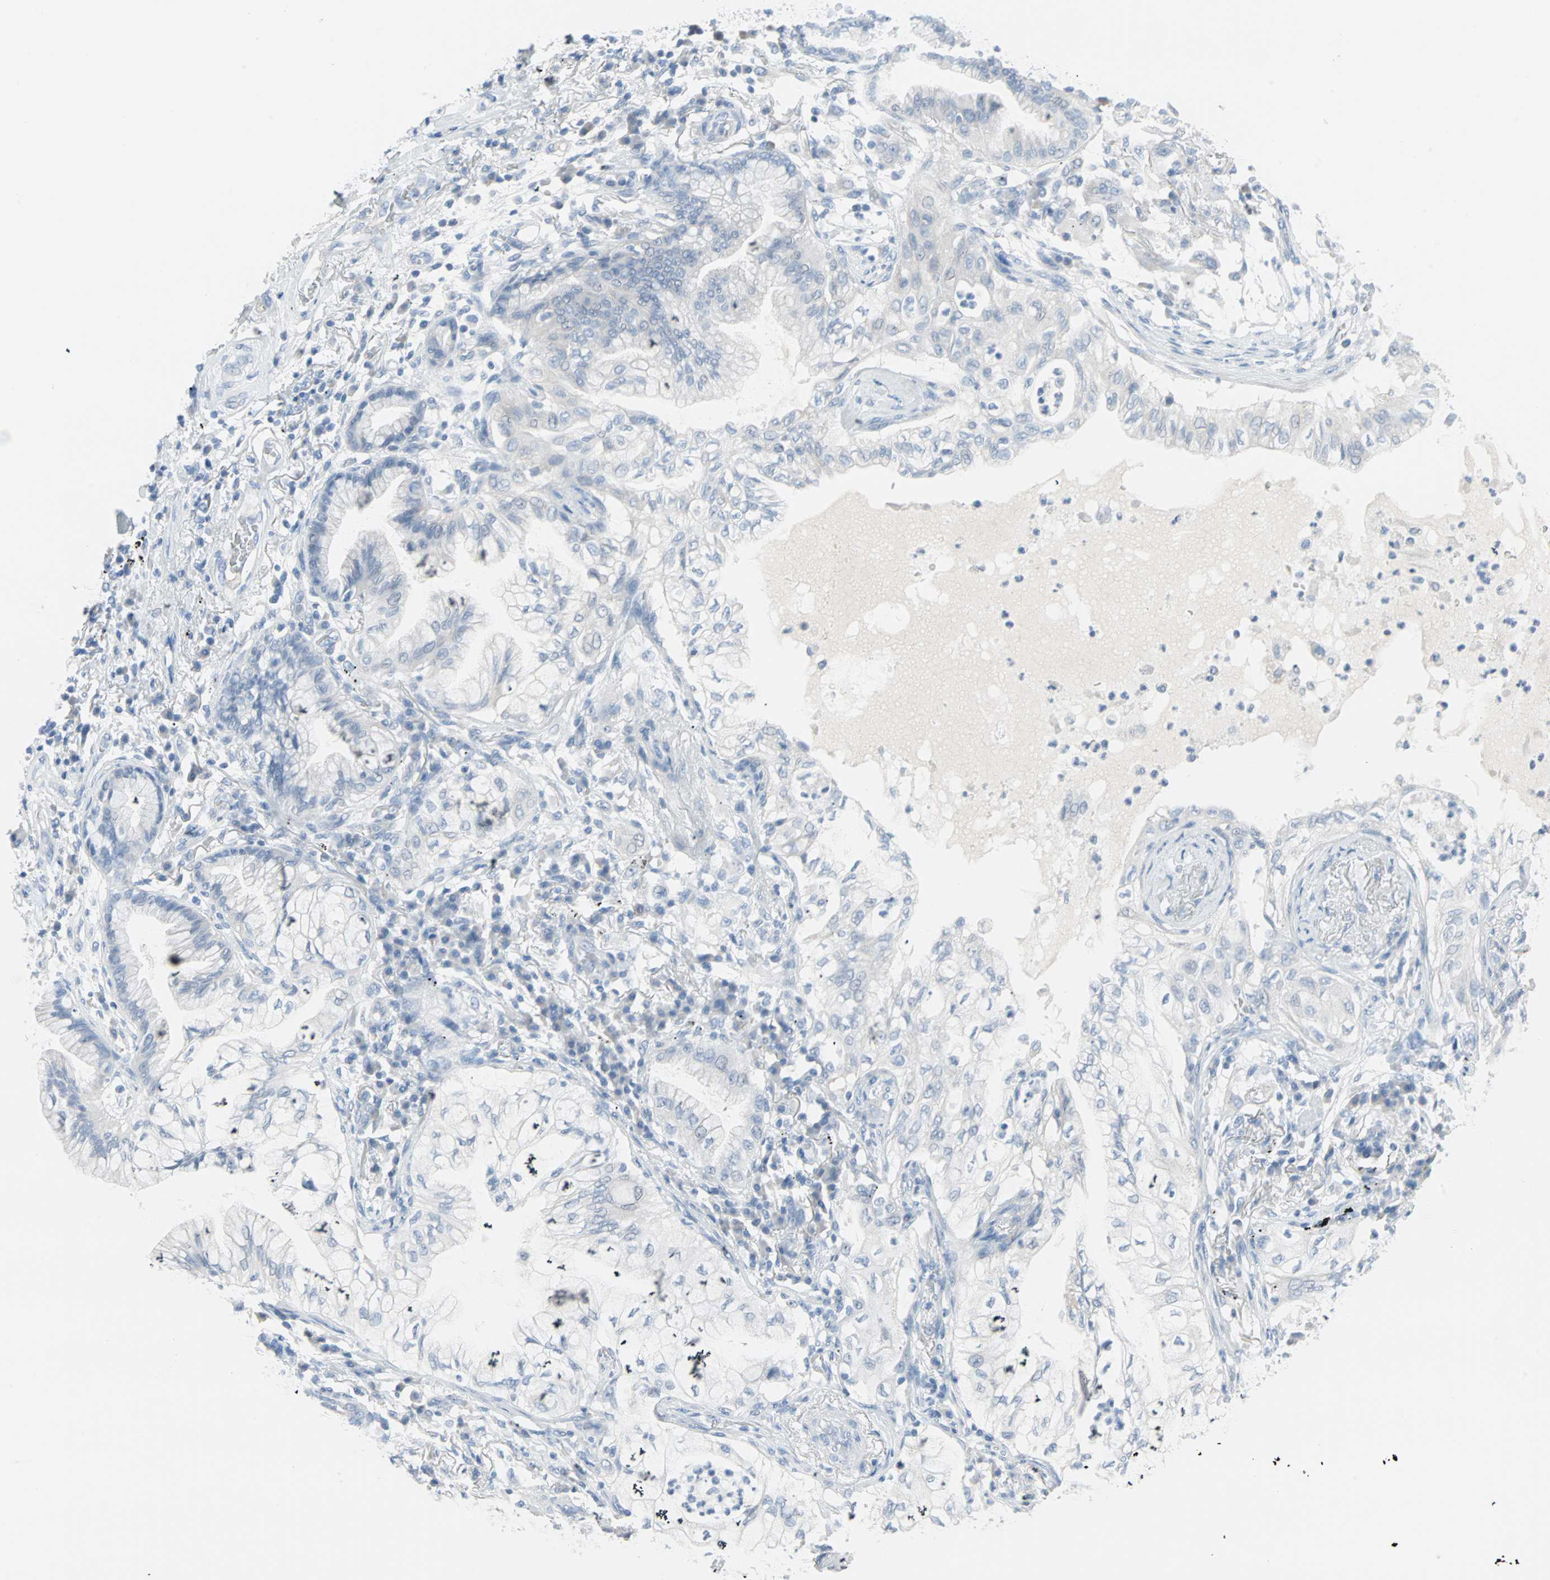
{"staining": {"intensity": "negative", "quantity": "none", "location": "none"}, "tissue": "lung cancer", "cell_type": "Tumor cells", "image_type": "cancer", "snomed": [{"axis": "morphology", "description": "Adenocarcinoma, NOS"}, {"axis": "topography", "description": "Lung"}], "caption": "DAB immunohistochemical staining of adenocarcinoma (lung) shows no significant expression in tumor cells.", "gene": "STX1A", "patient": {"sex": "female", "age": 70}}